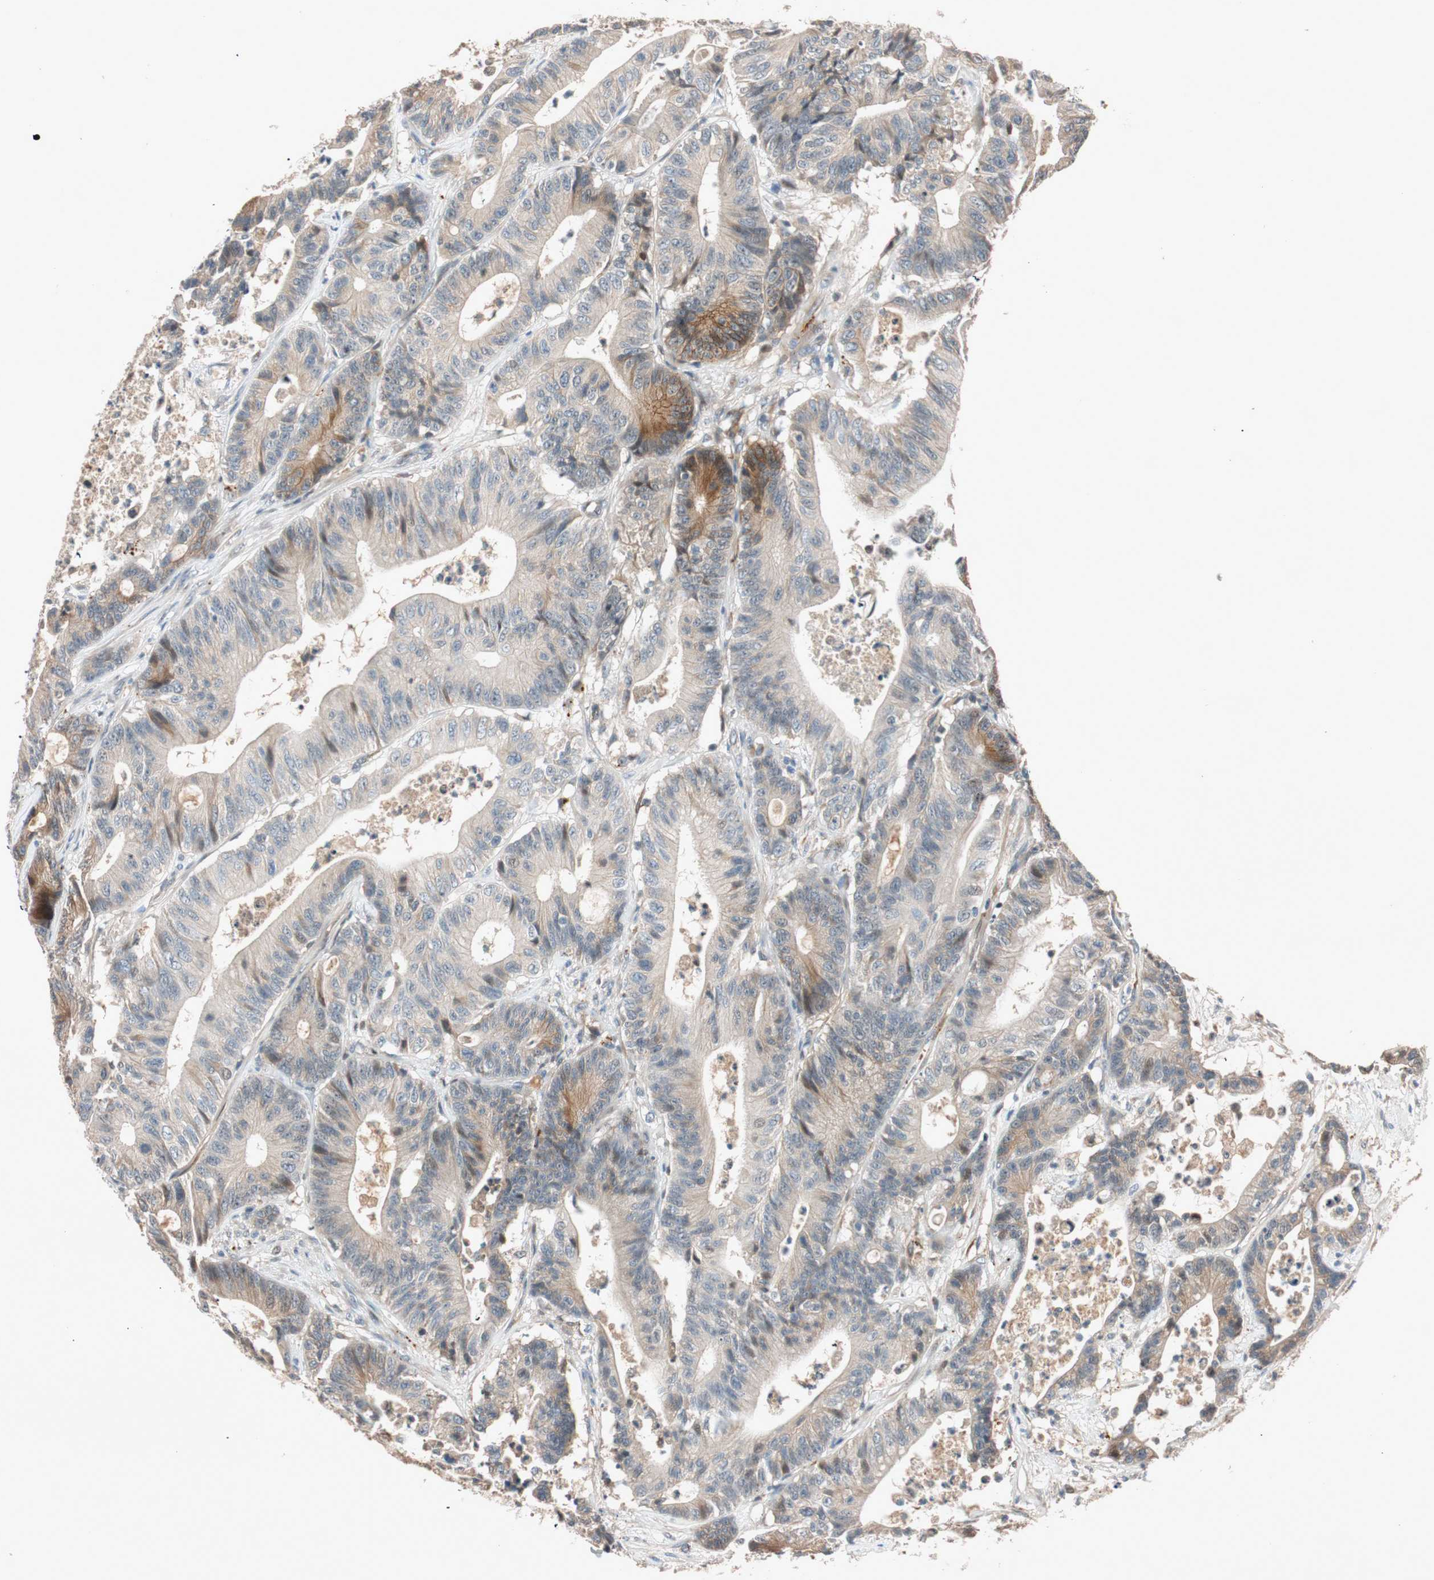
{"staining": {"intensity": "strong", "quantity": "<25%", "location": "cytoplasmic/membranous"}, "tissue": "colorectal cancer", "cell_type": "Tumor cells", "image_type": "cancer", "snomed": [{"axis": "morphology", "description": "Adenocarcinoma, NOS"}, {"axis": "topography", "description": "Colon"}], "caption": "Protein expression analysis of human adenocarcinoma (colorectal) reveals strong cytoplasmic/membranous positivity in approximately <25% of tumor cells. The protein of interest is stained brown, and the nuclei are stained in blue (DAB (3,3'-diaminobenzidine) IHC with brightfield microscopy, high magnification).", "gene": "EPHA6", "patient": {"sex": "female", "age": 84}}